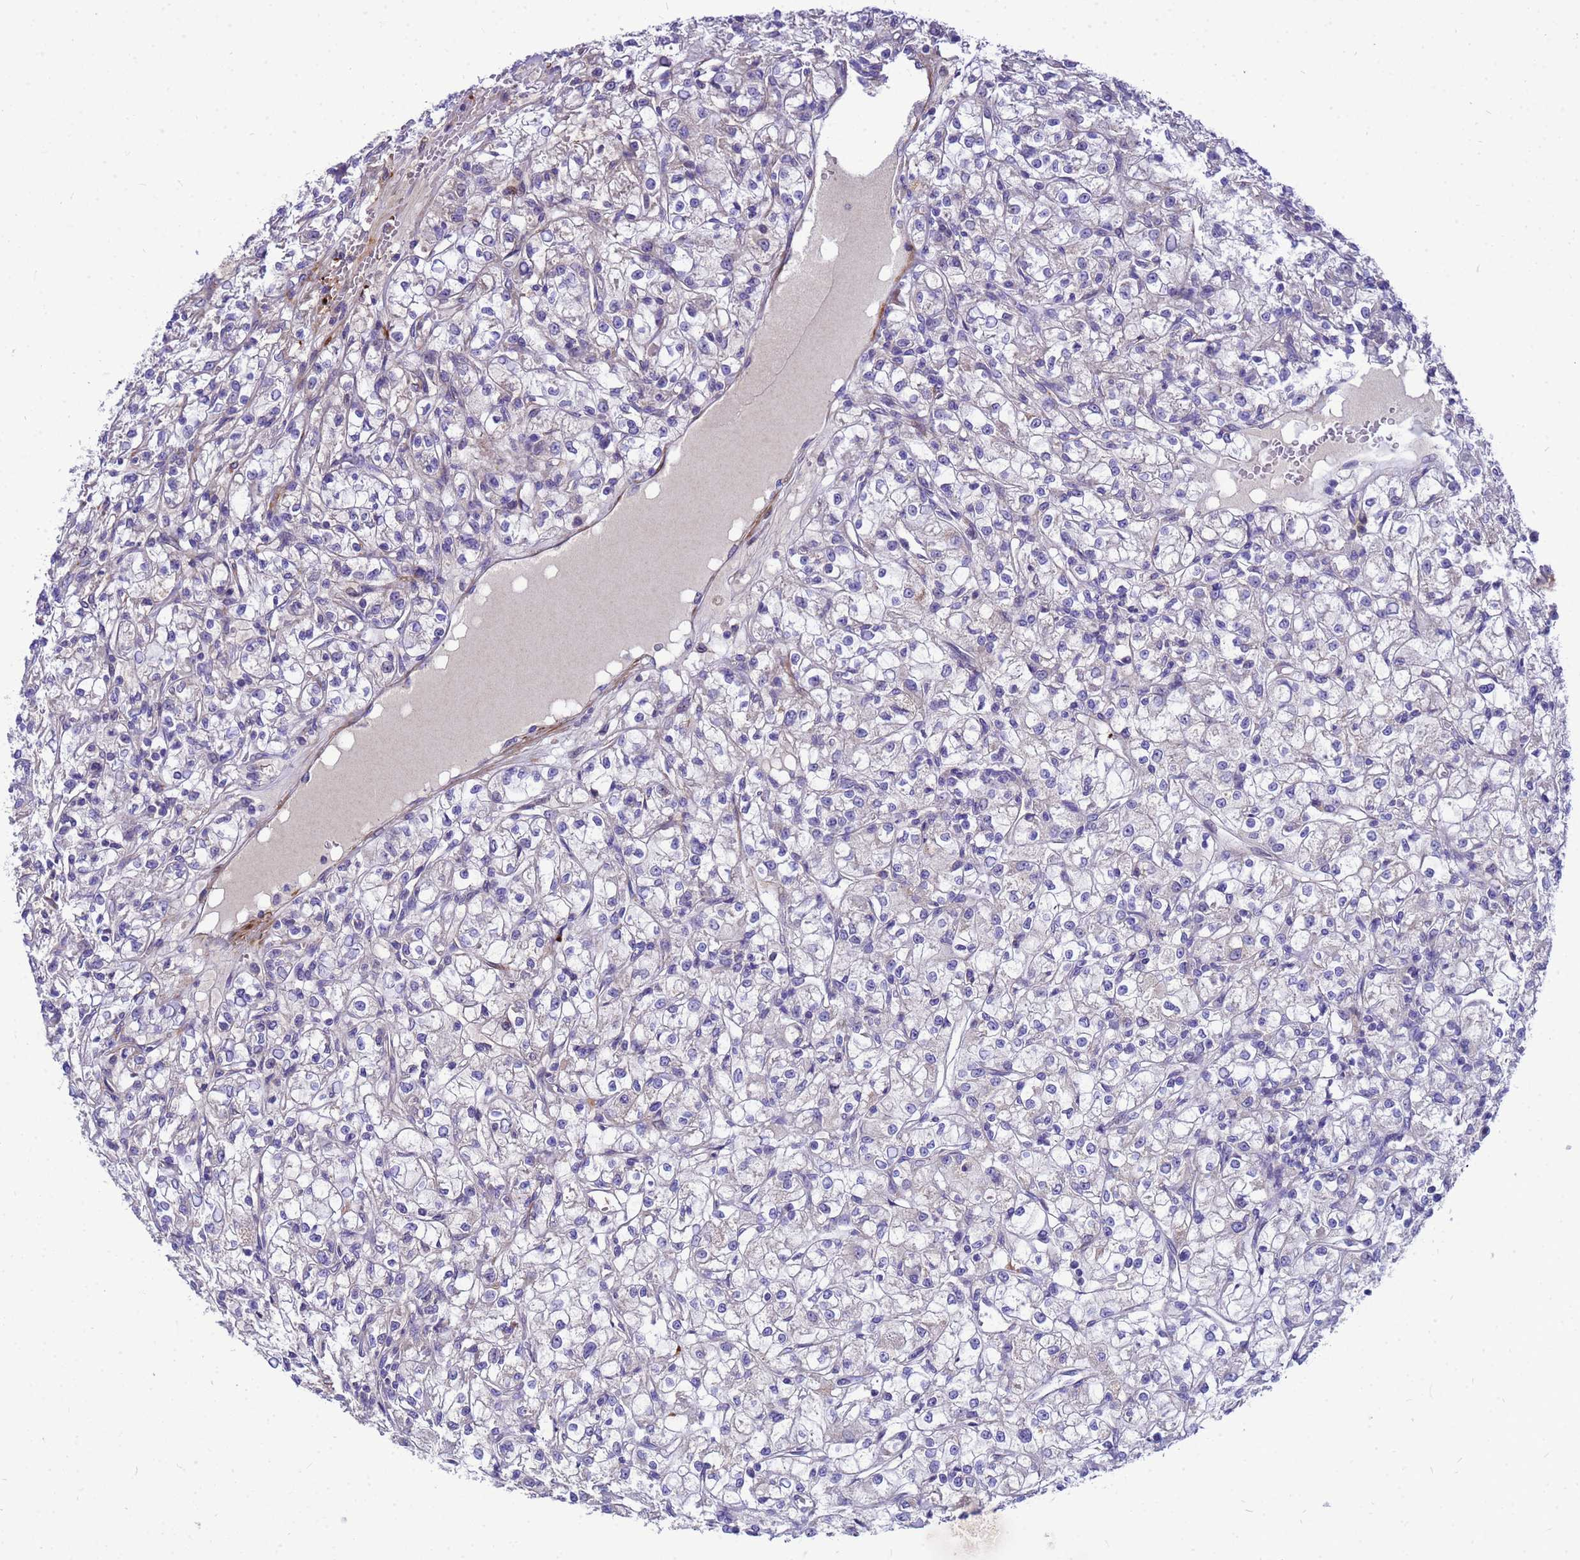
{"staining": {"intensity": "negative", "quantity": "none", "location": "none"}, "tissue": "renal cancer", "cell_type": "Tumor cells", "image_type": "cancer", "snomed": [{"axis": "morphology", "description": "Adenocarcinoma, NOS"}, {"axis": "topography", "description": "Kidney"}], "caption": "Immunohistochemistry micrograph of neoplastic tissue: adenocarcinoma (renal) stained with DAB (3,3'-diaminobenzidine) exhibits no significant protein staining in tumor cells.", "gene": "POP7", "patient": {"sex": "female", "age": 59}}